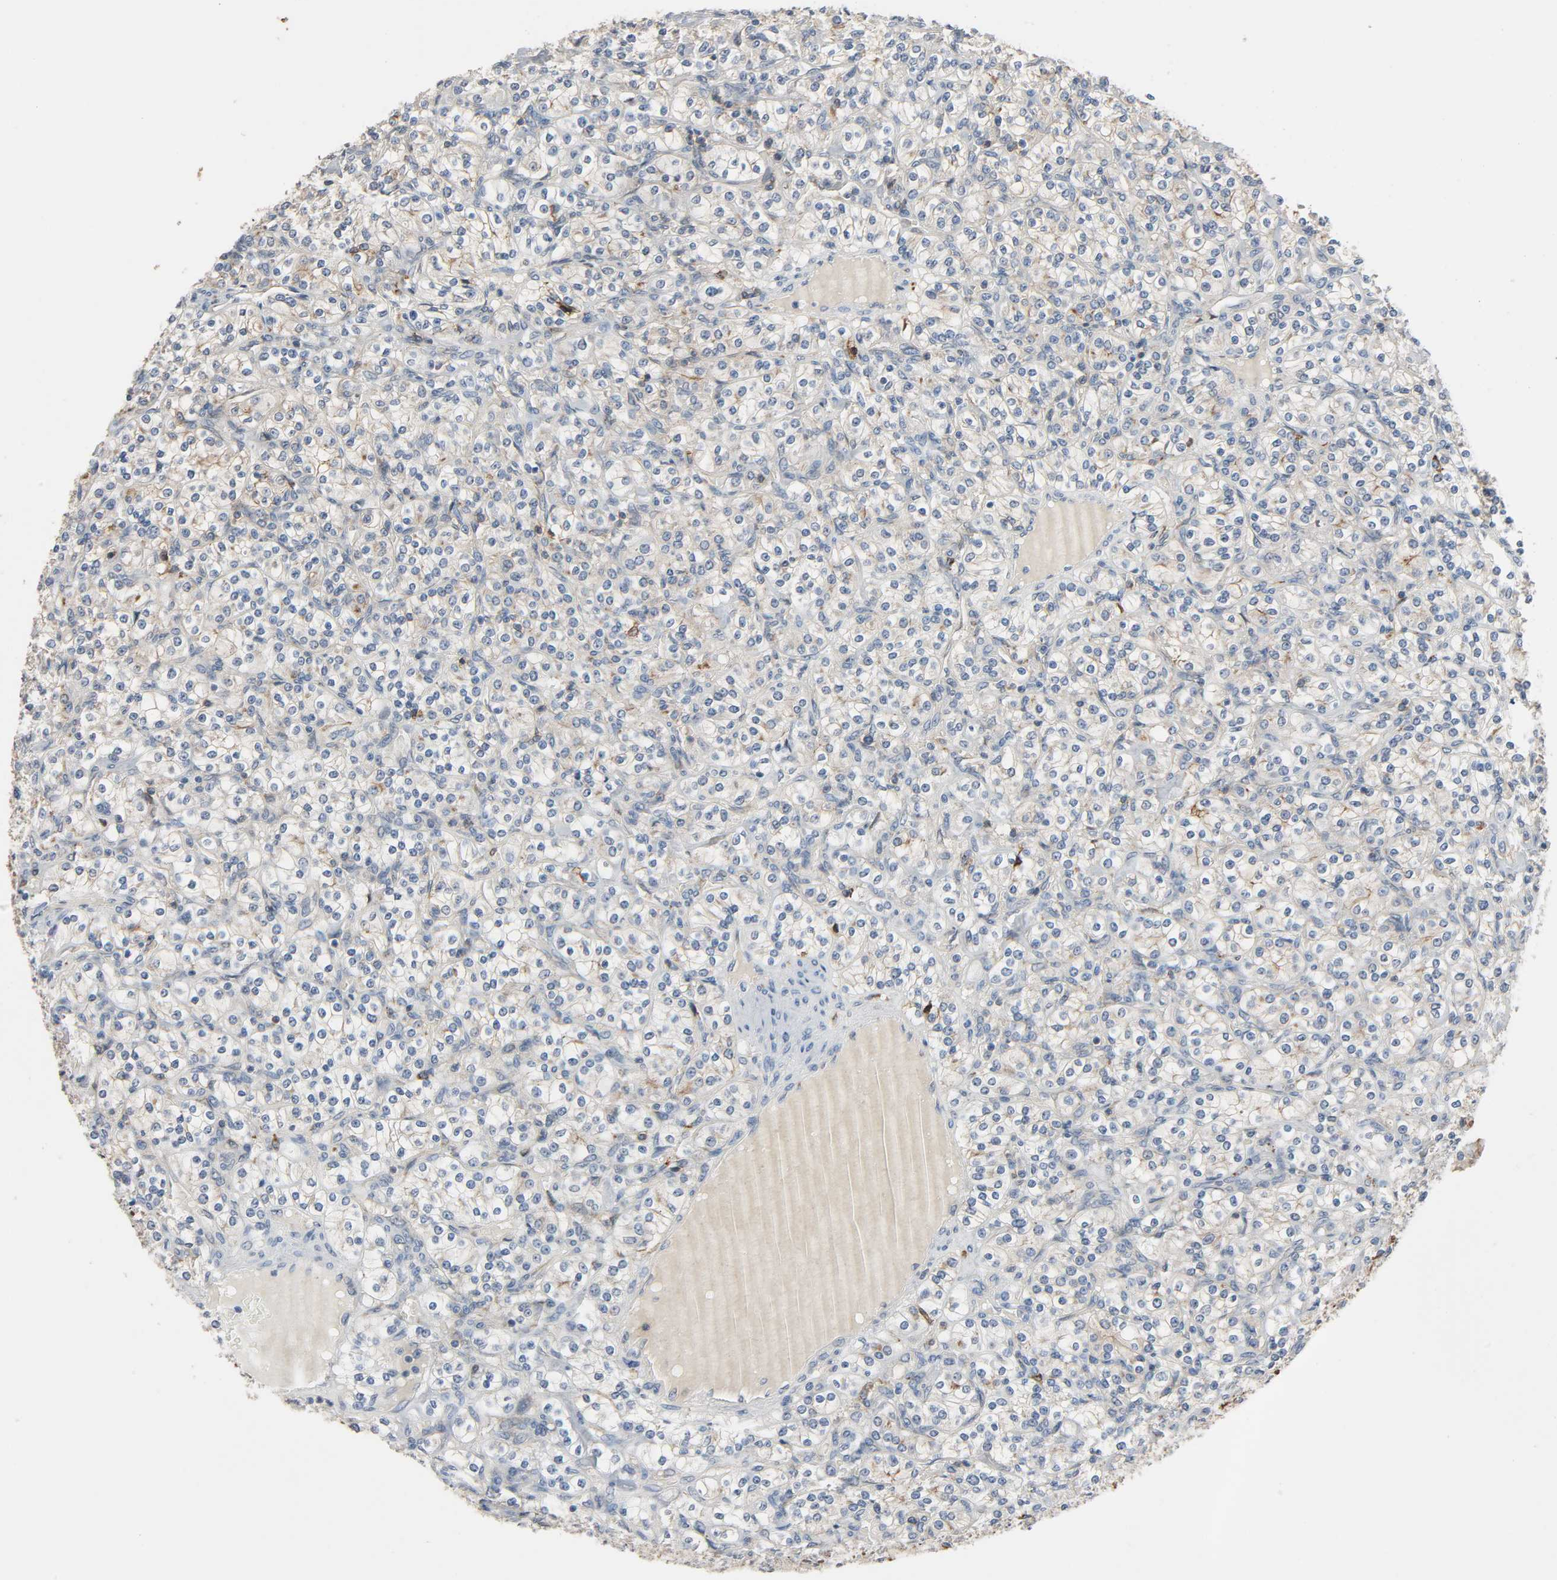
{"staining": {"intensity": "weak", "quantity": "25%-75%", "location": "cytoplasmic/membranous"}, "tissue": "renal cancer", "cell_type": "Tumor cells", "image_type": "cancer", "snomed": [{"axis": "morphology", "description": "Adenocarcinoma, NOS"}, {"axis": "topography", "description": "Kidney"}], "caption": "IHC staining of renal cancer, which displays low levels of weak cytoplasmic/membranous expression in approximately 25%-75% of tumor cells indicating weak cytoplasmic/membranous protein staining. The staining was performed using DAB (3,3'-diaminobenzidine) (brown) for protein detection and nuclei were counterstained in hematoxylin (blue).", "gene": "CD4", "patient": {"sex": "male", "age": 77}}